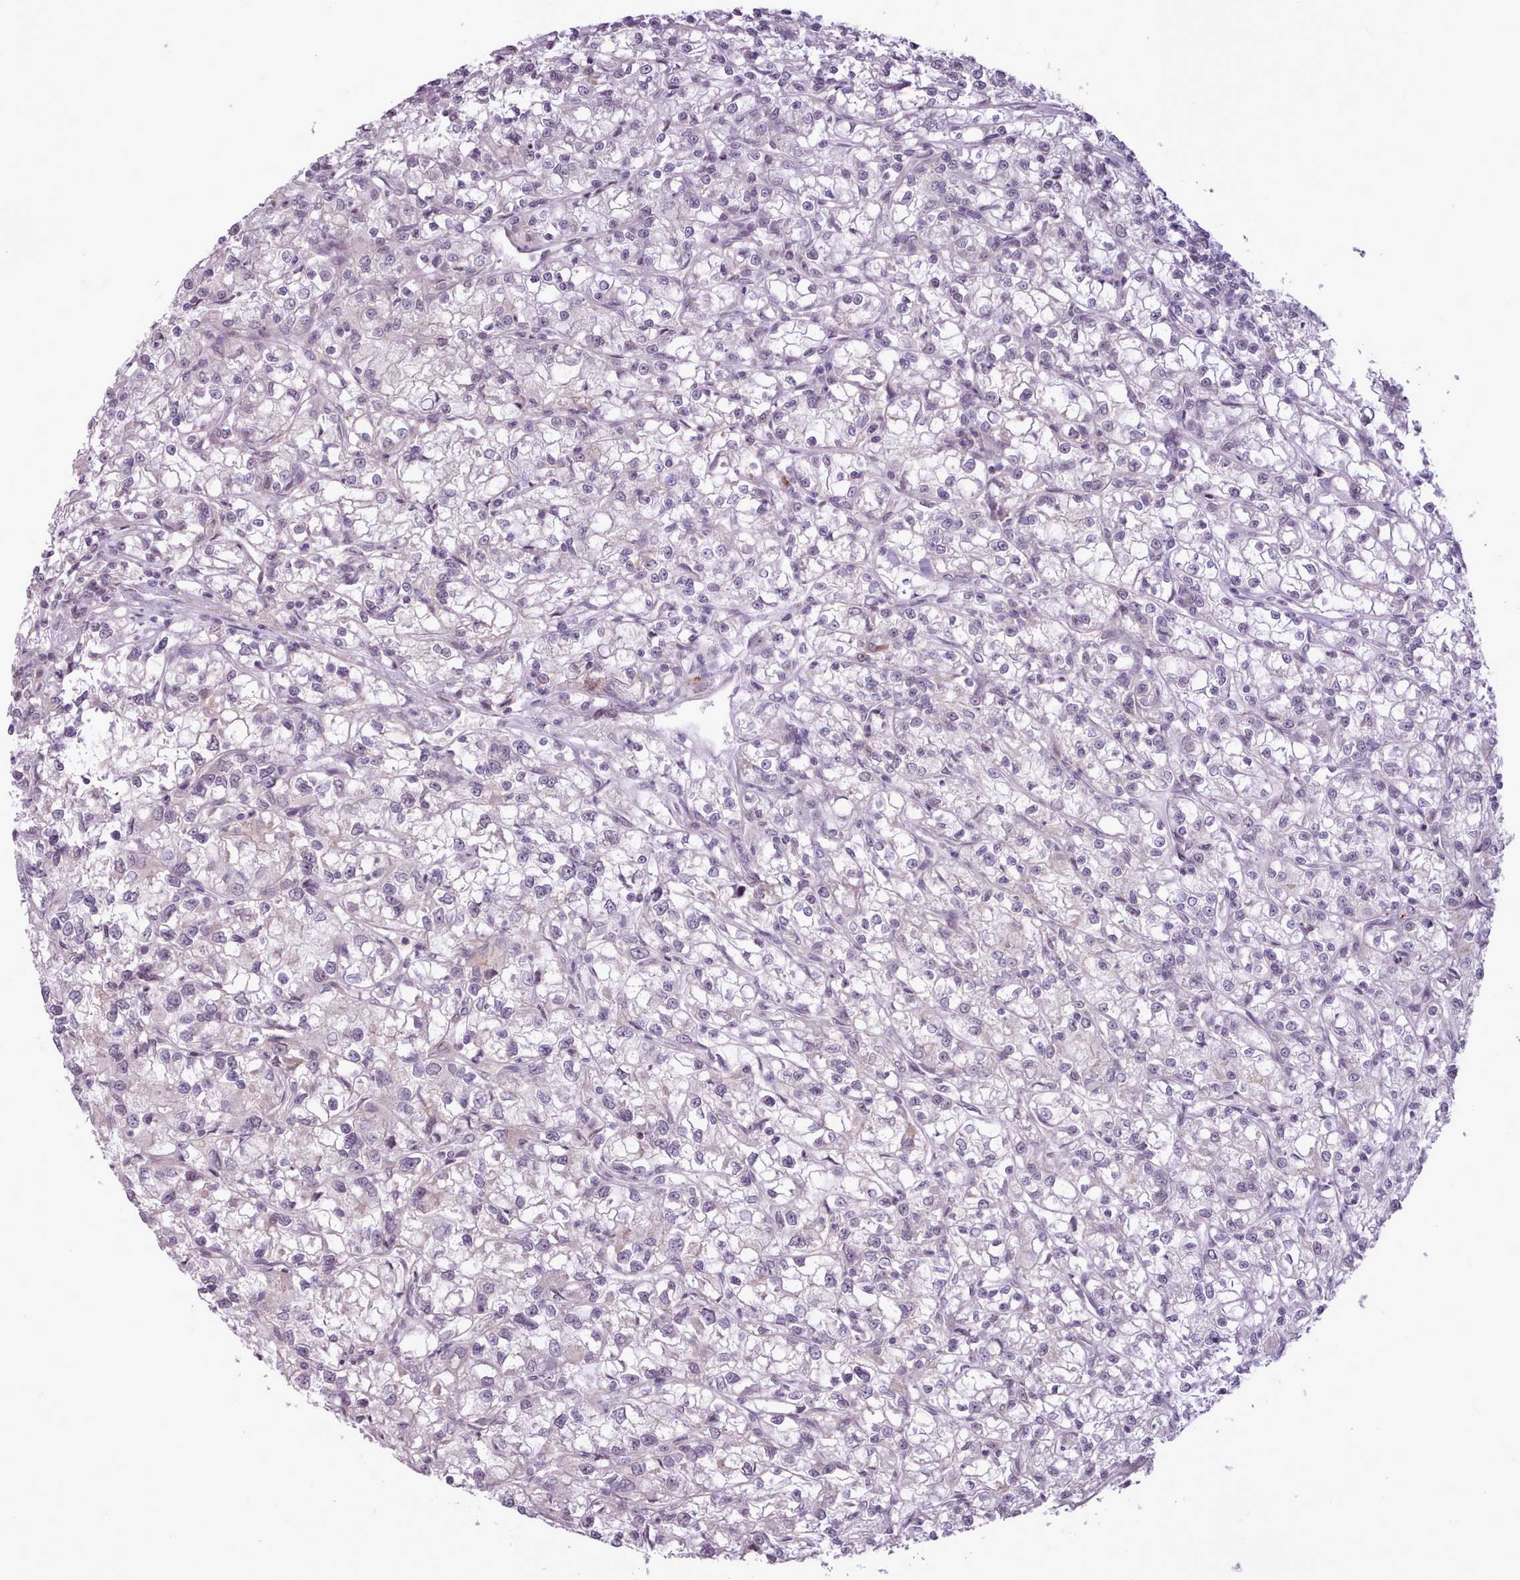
{"staining": {"intensity": "negative", "quantity": "none", "location": "none"}, "tissue": "renal cancer", "cell_type": "Tumor cells", "image_type": "cancer", "snomed": [{"axis": "morphology", "description": "Adenocarcinoma, NOS"}, {"axis": "topography", "description": "Kidney"}], "caption": "Immunohistochemistry (IHC) histopathology image of neoplastic tissue: human renal cancer stained with DAB displays no significant protein staining in tumor cells.", "gene": "LIN7C", "patient": {"sex": "female", "age": 59}}